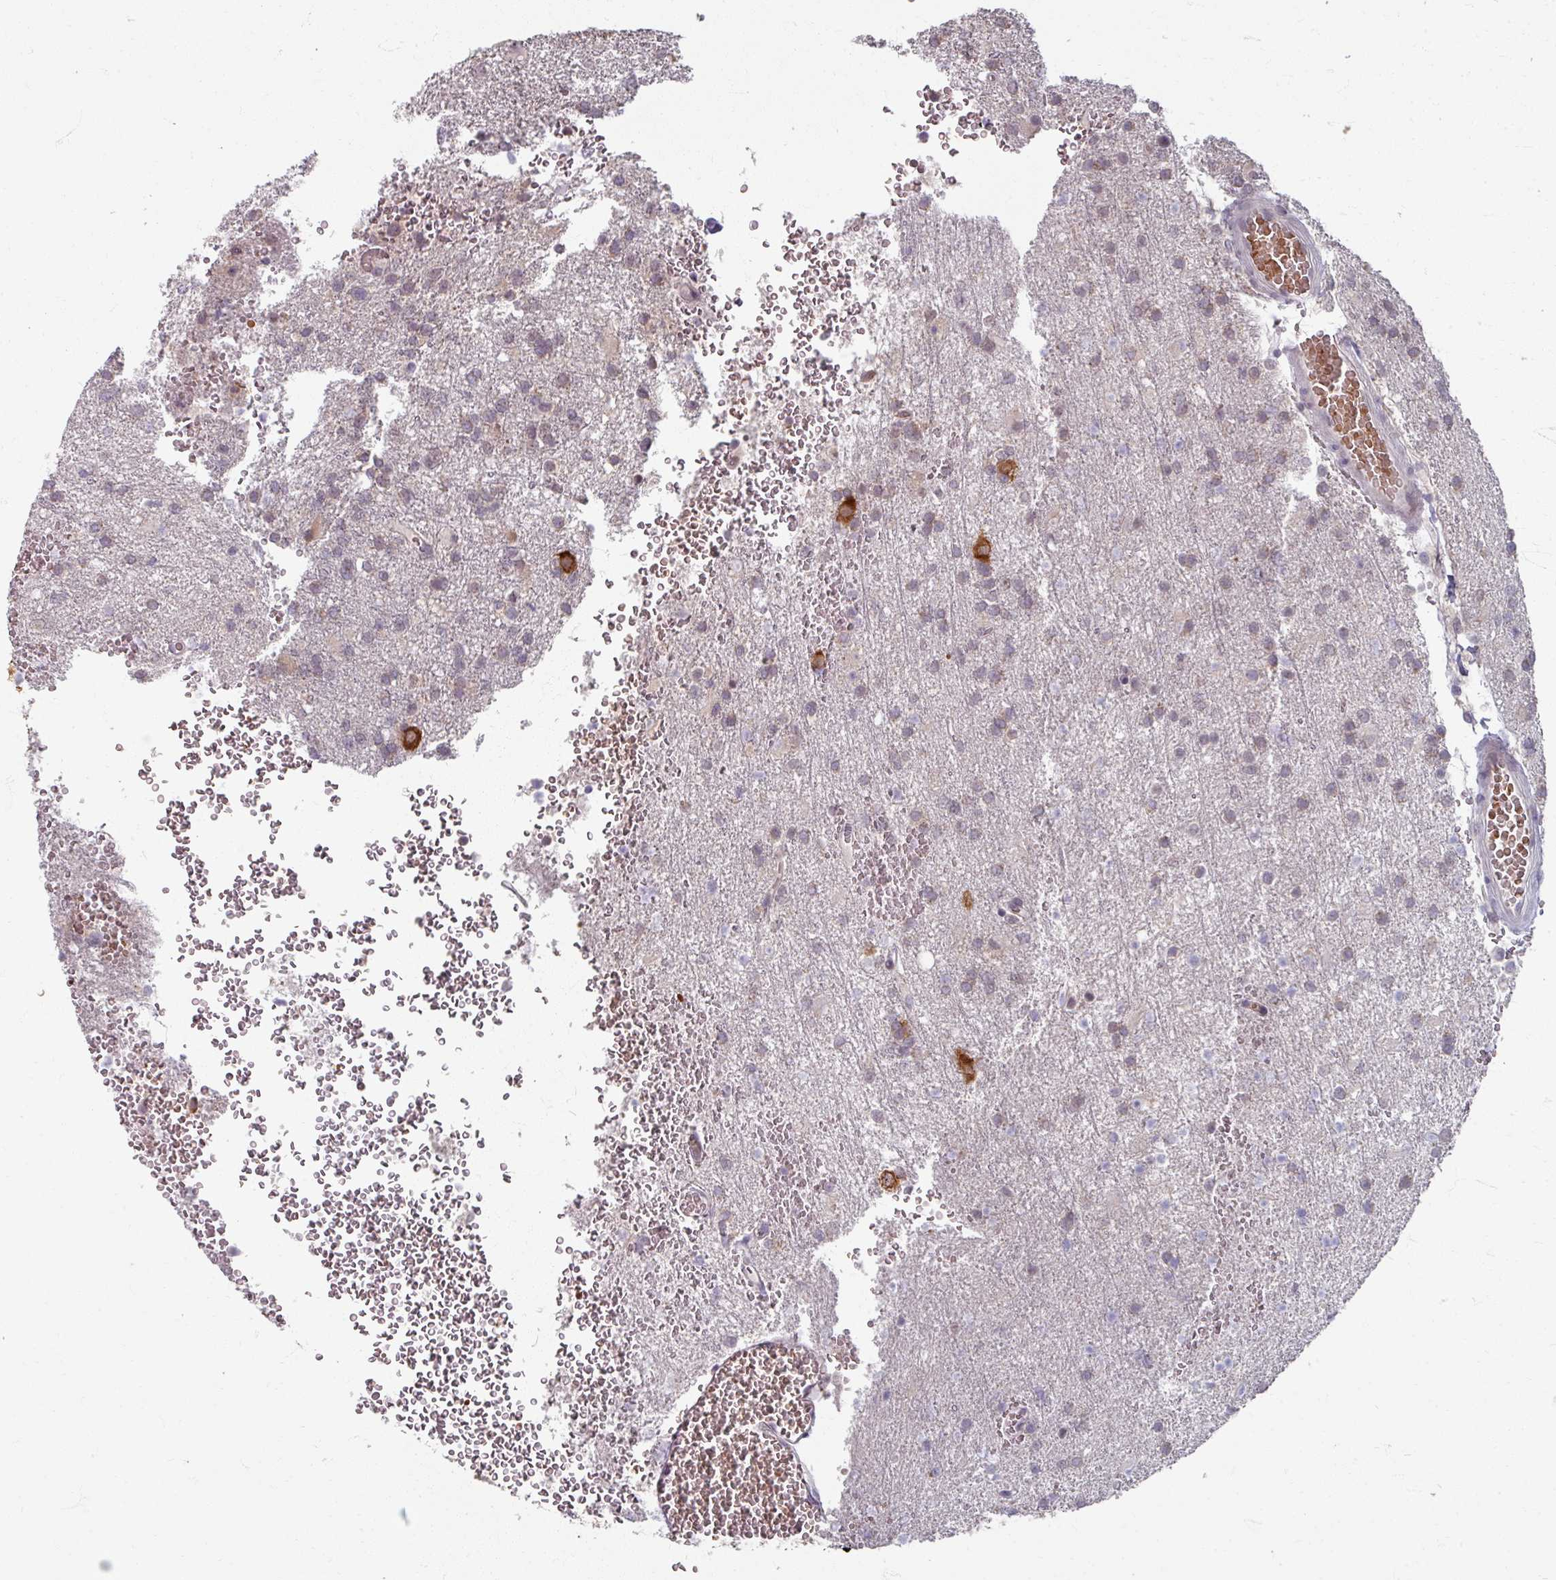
{"staining": {"intensity": "weak", "quantity": "25%-75%", "location": "cytoplasmic/membranous,nuclear"}, "tissue": "glioma", "cell_type": "Tumor cells", "image_type": "cancer", "snomed": [{"axis": "morphology", "description": "Glioma, malignant, High grade"}, {"axis": "topography", "description": "Brain"}], "caption": "There is low levels of weak cytoplasmic/membranous and nuclear staining in tumor cells of malignant high-grade glioma, as demonstrated by immunohistochemical staining (brown color).", "gene": "KMT5C", "patient": {"sex": "female", "age": 74}}